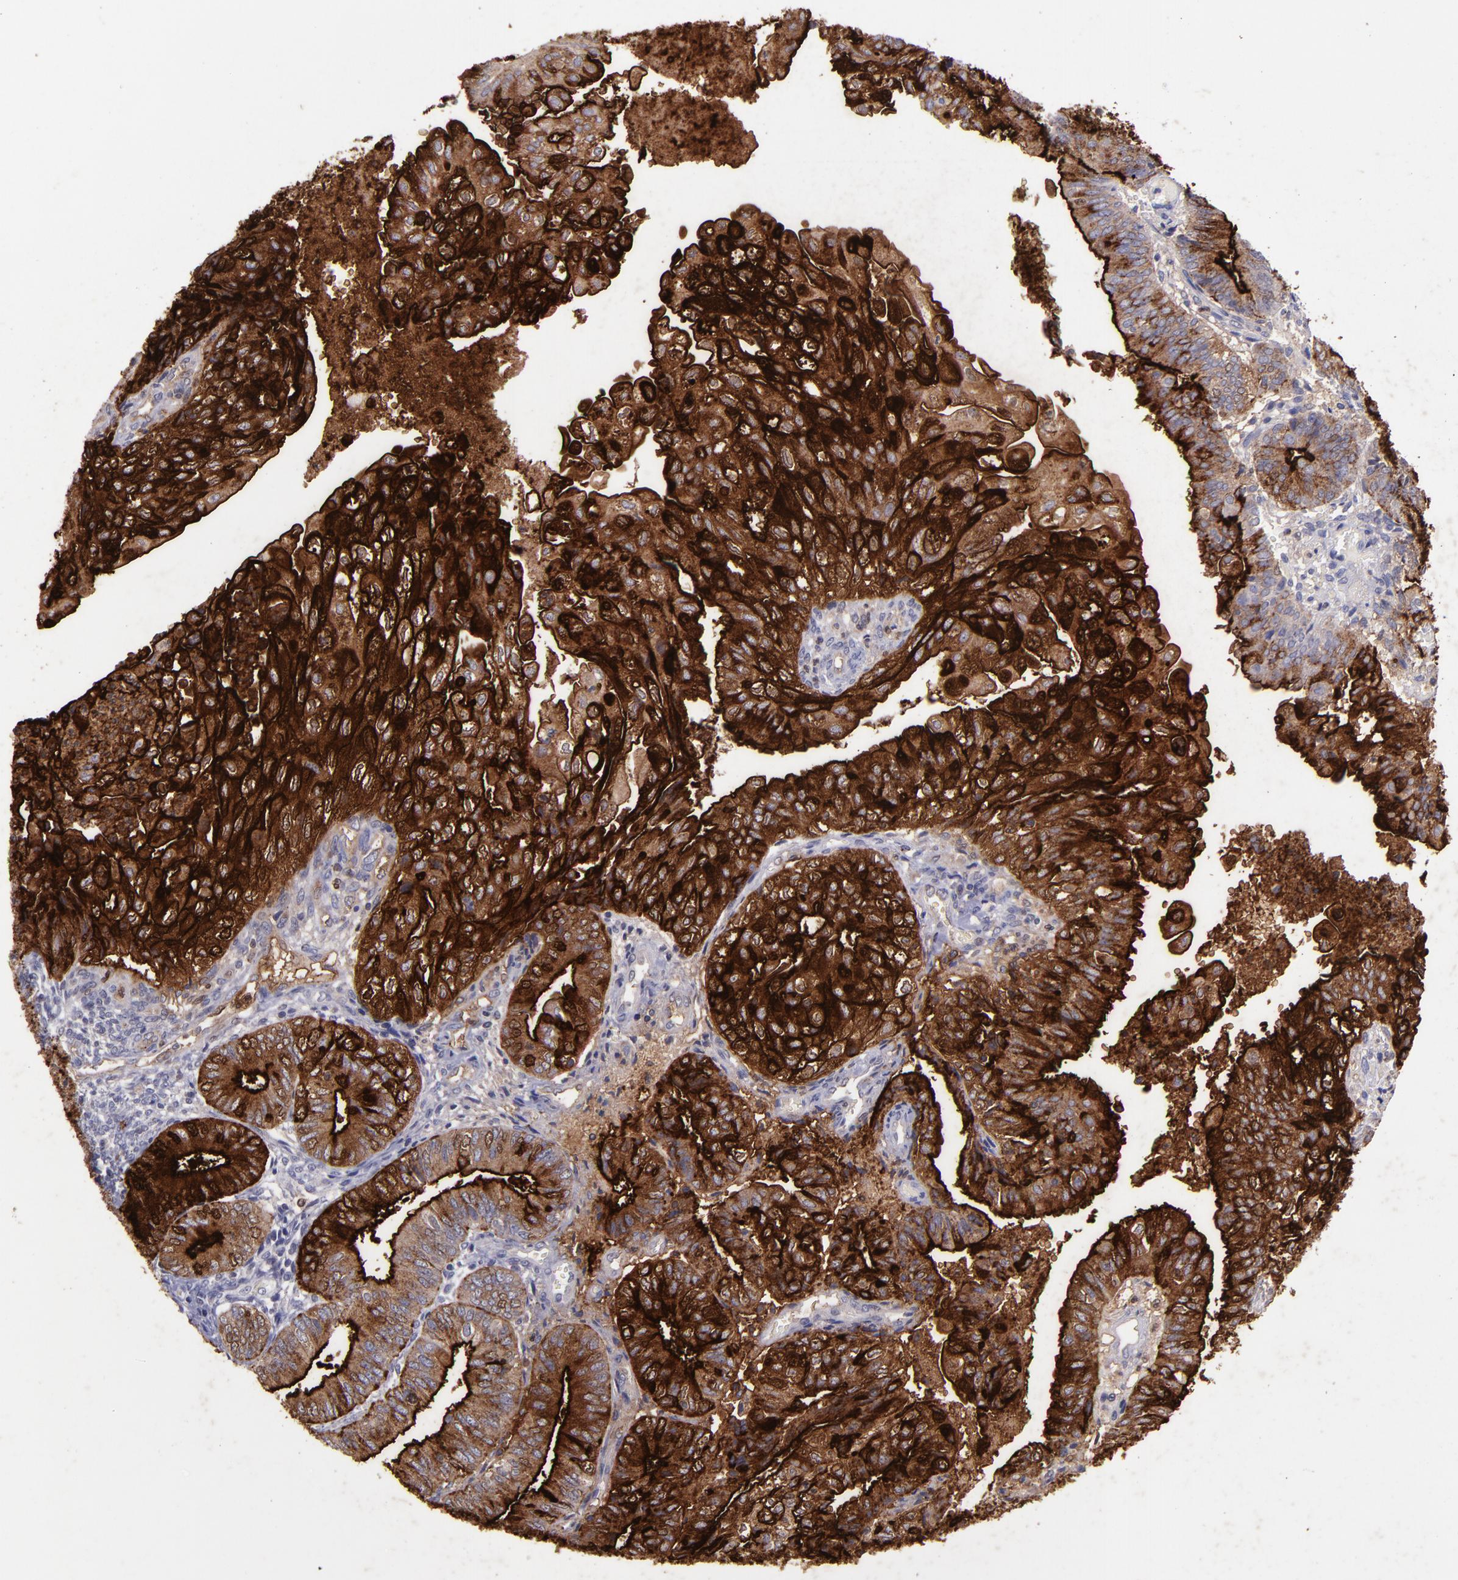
{"staining": {"intensity": "strong", "quantity": ">75%", "location": "cytoplasmic/membranous"}, "tissue": "endometrial cancer", "cell_type": "Tumor cells", "image_type": "cancer", "snomed": [{"axis": "morphology", "description": "Adenocarcinoma, NOS"}, {"axis": "topography", "description": "Endometrium"}], "caption": "Protein staining by immunohistochemistry (IHC) displays strong cytoplasmic/membranous expression in about >75% of tumor cells in endometrial cancer (adenocarcinoma). (DAB (3,3'-diaminobenzidine) = brown stain, brightfield microscopy at high magnification).", "gene": "MFGE8", "patient": {"sex": "female", "age": 55}}